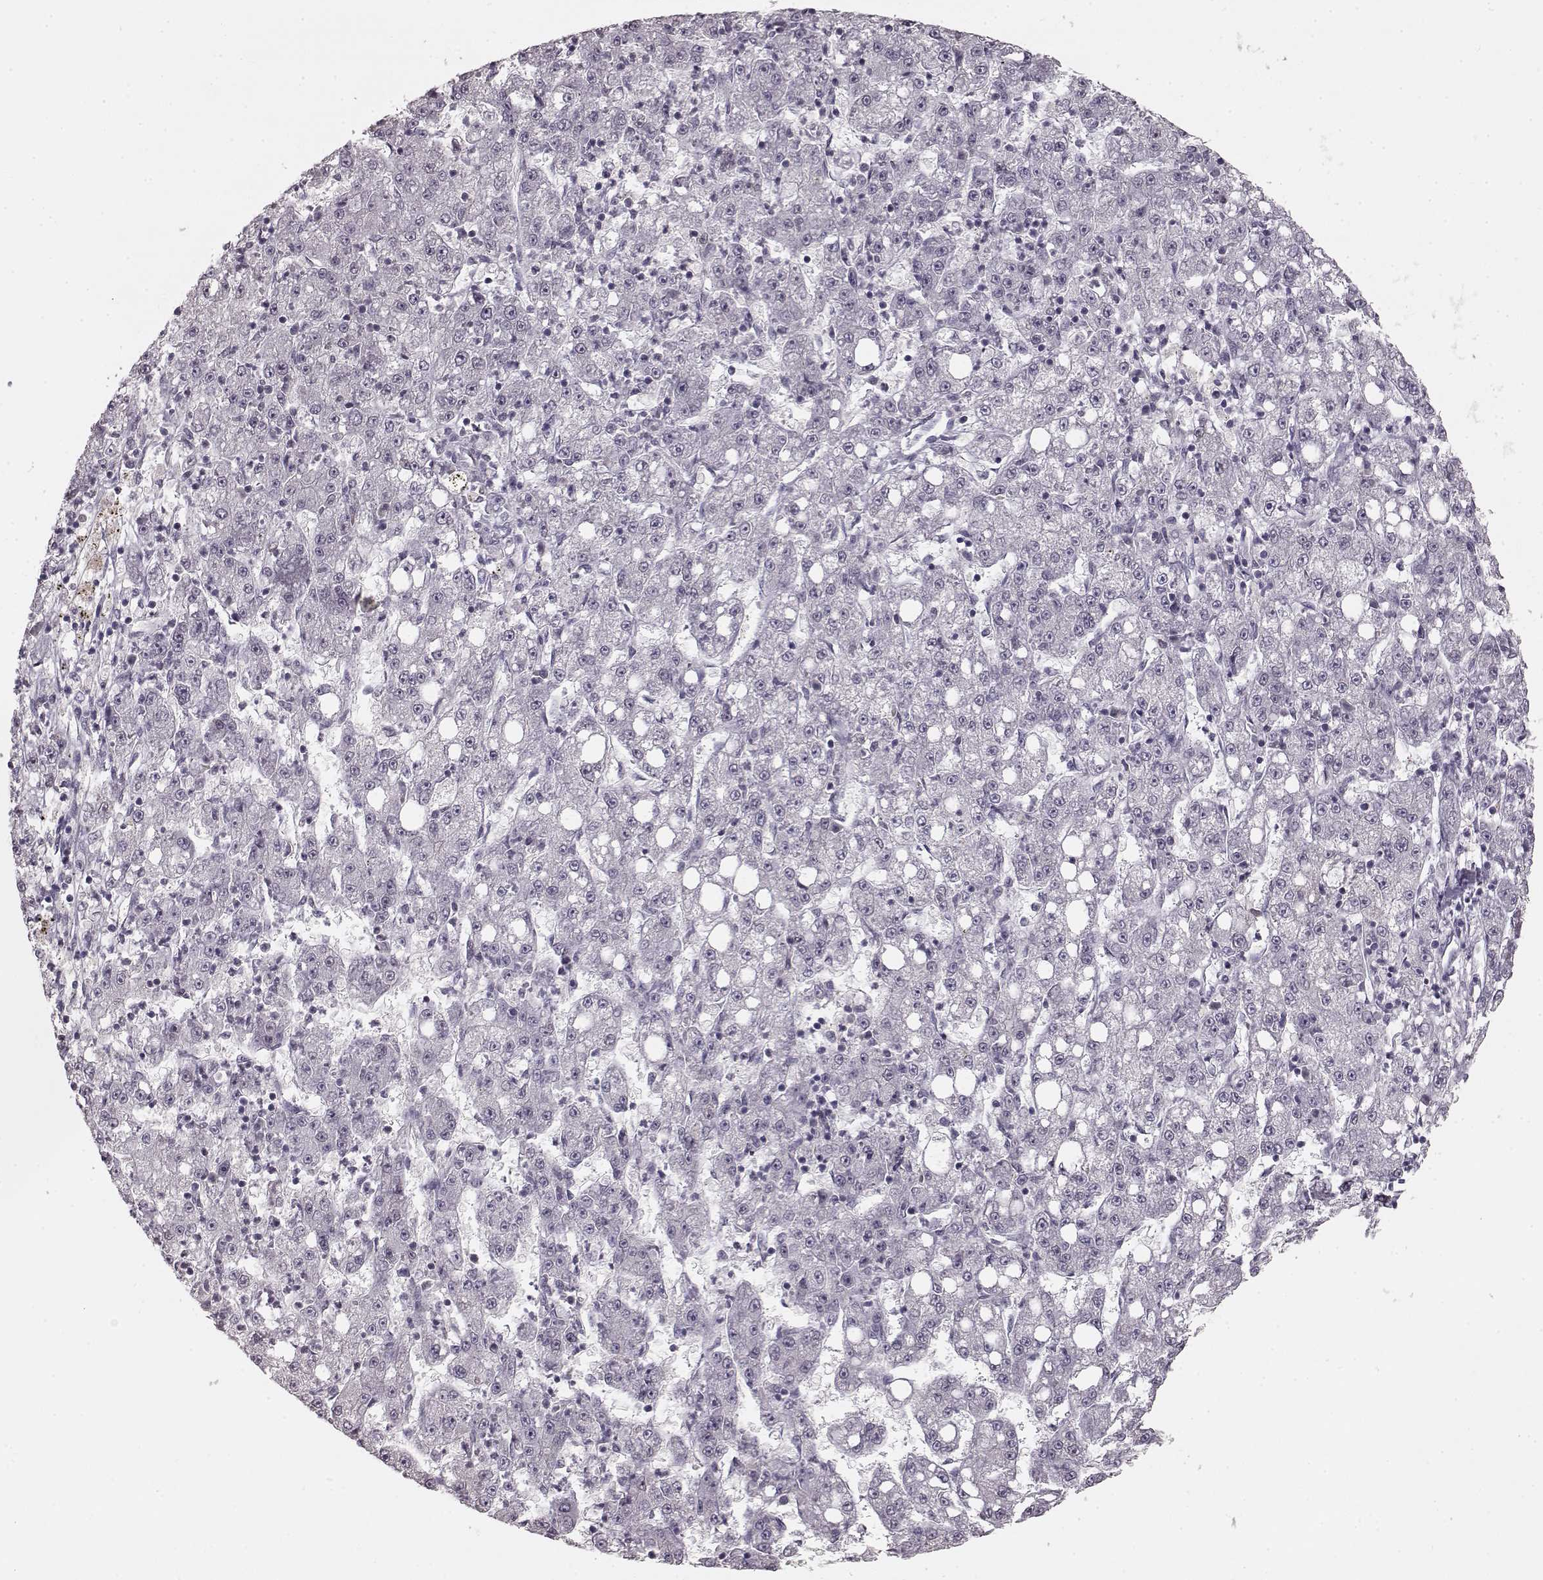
{"staining": {"intensity": "negative", "quantity": "none", "location": "none"}, "tissue": "liver cancer", "cell_type": "Tumor cells", "image_type": "cancer", "snomed": [{"axis": "morphology", "description": "Carcinoma, Hepatocellular, NOS"}, {"axis": "topography", "description": "Liver"}], "caption": "This is an immunohistochemistry histopathology image of human liver cancer (hepatocellular carcinoma). There is no expression in tumor cells.", "gene": "DCAF12", "patient": {"sex": "female", "age": 65}}